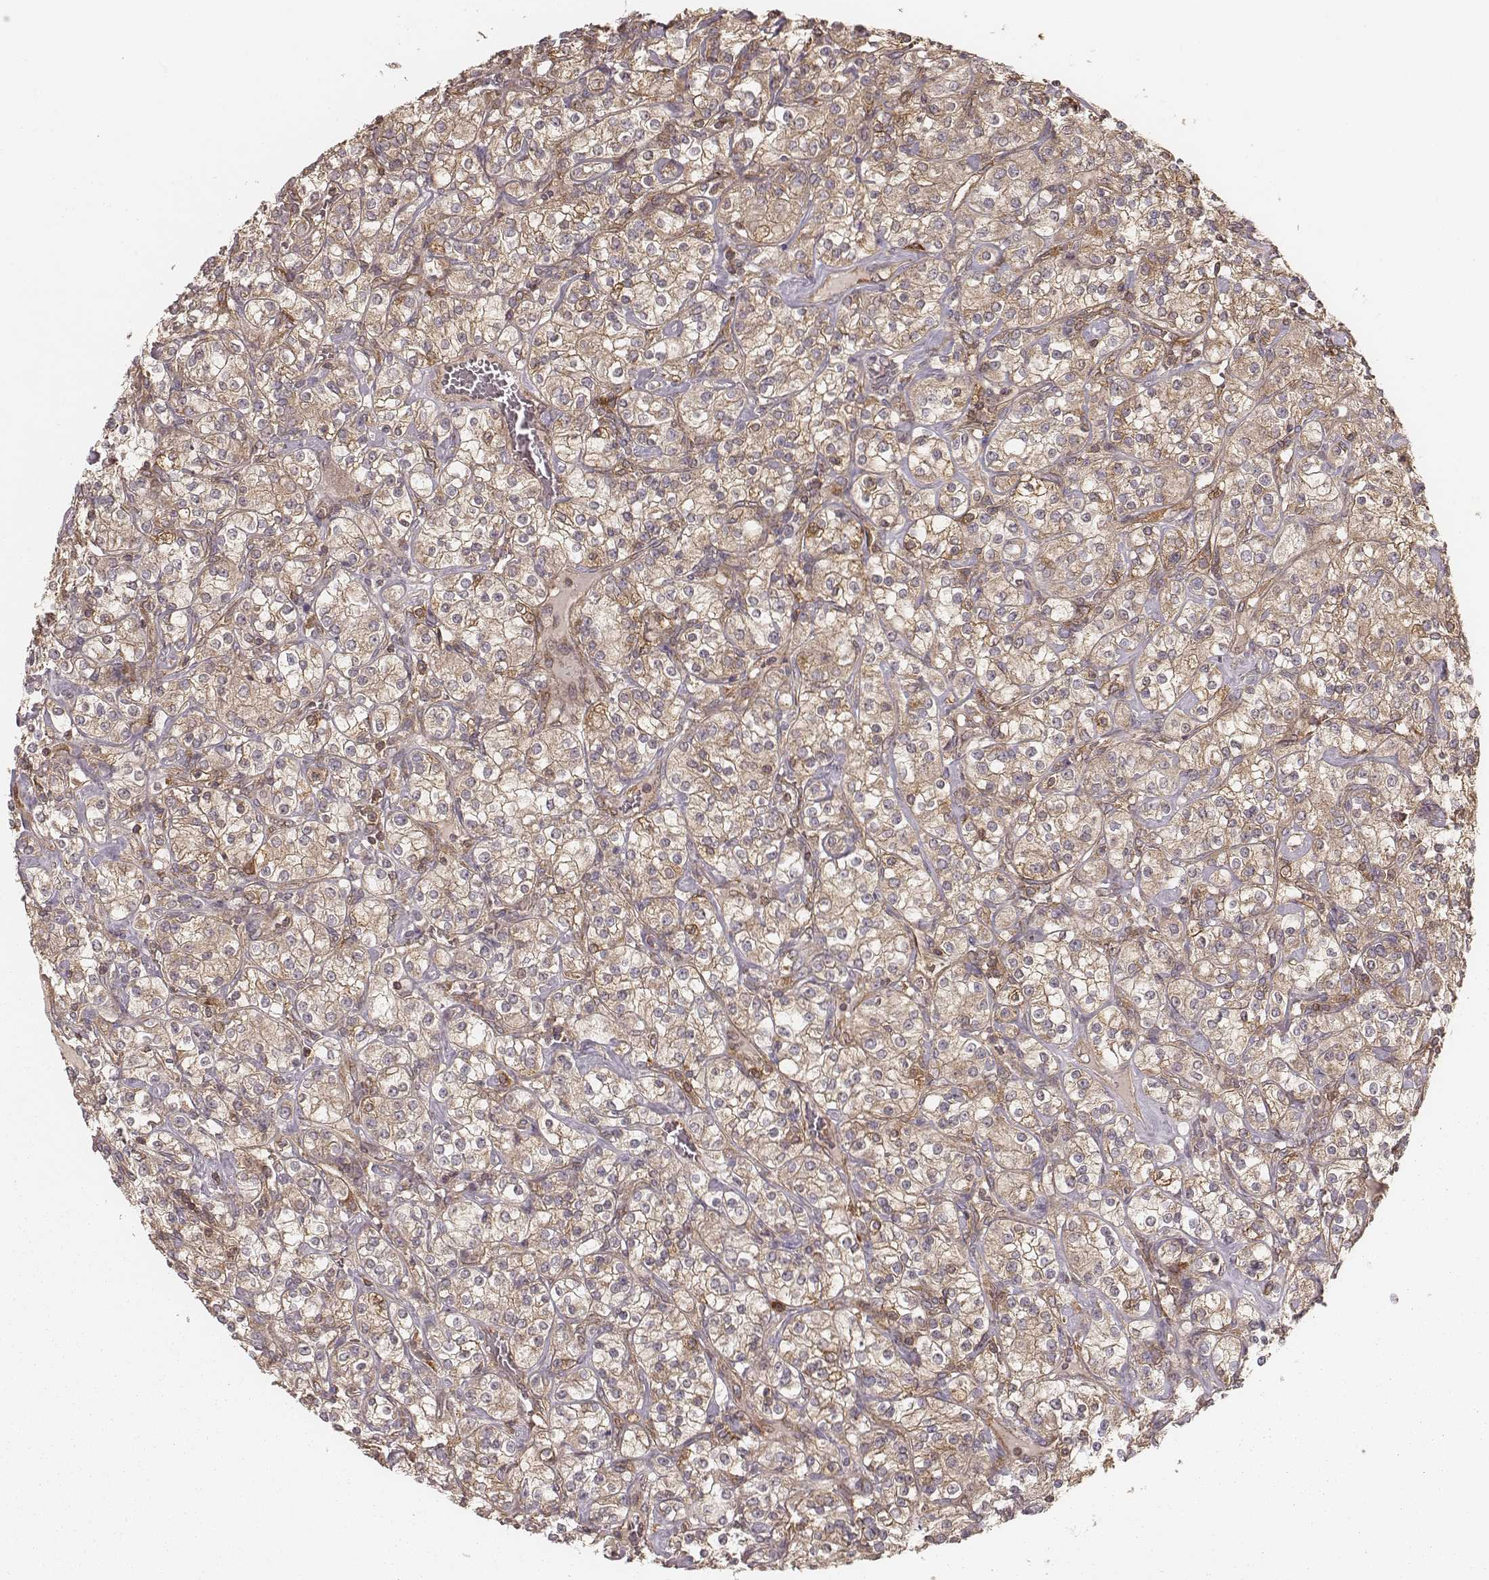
{"staining": {"intensity": "weak", "quantity": ">75%", "location": "cytoplasmic/membranous"}, "tissue": "renal cancer", "cell_type": "Tumor cells", "image_type": "cancer", "snomed": [{"axis": "morphology", "description": "Adenocarcinoma, NOS"}, {"axis": "topography", "description": "Kidney"}], "caption": "Immunohistochemical staining of human renal cancer (adenocarcinoma) reveals low levels of weak cytoplasmic/membranous positivity in about >75% of tumor cells. (Stains: DAB (3,3'-diaminobenzidine) in brown, nuclei in blue, Microscopy: brightfield microscopy at high magnification).", "gene": "CARS1", "patient": {"sex": "male", "age": 77}}